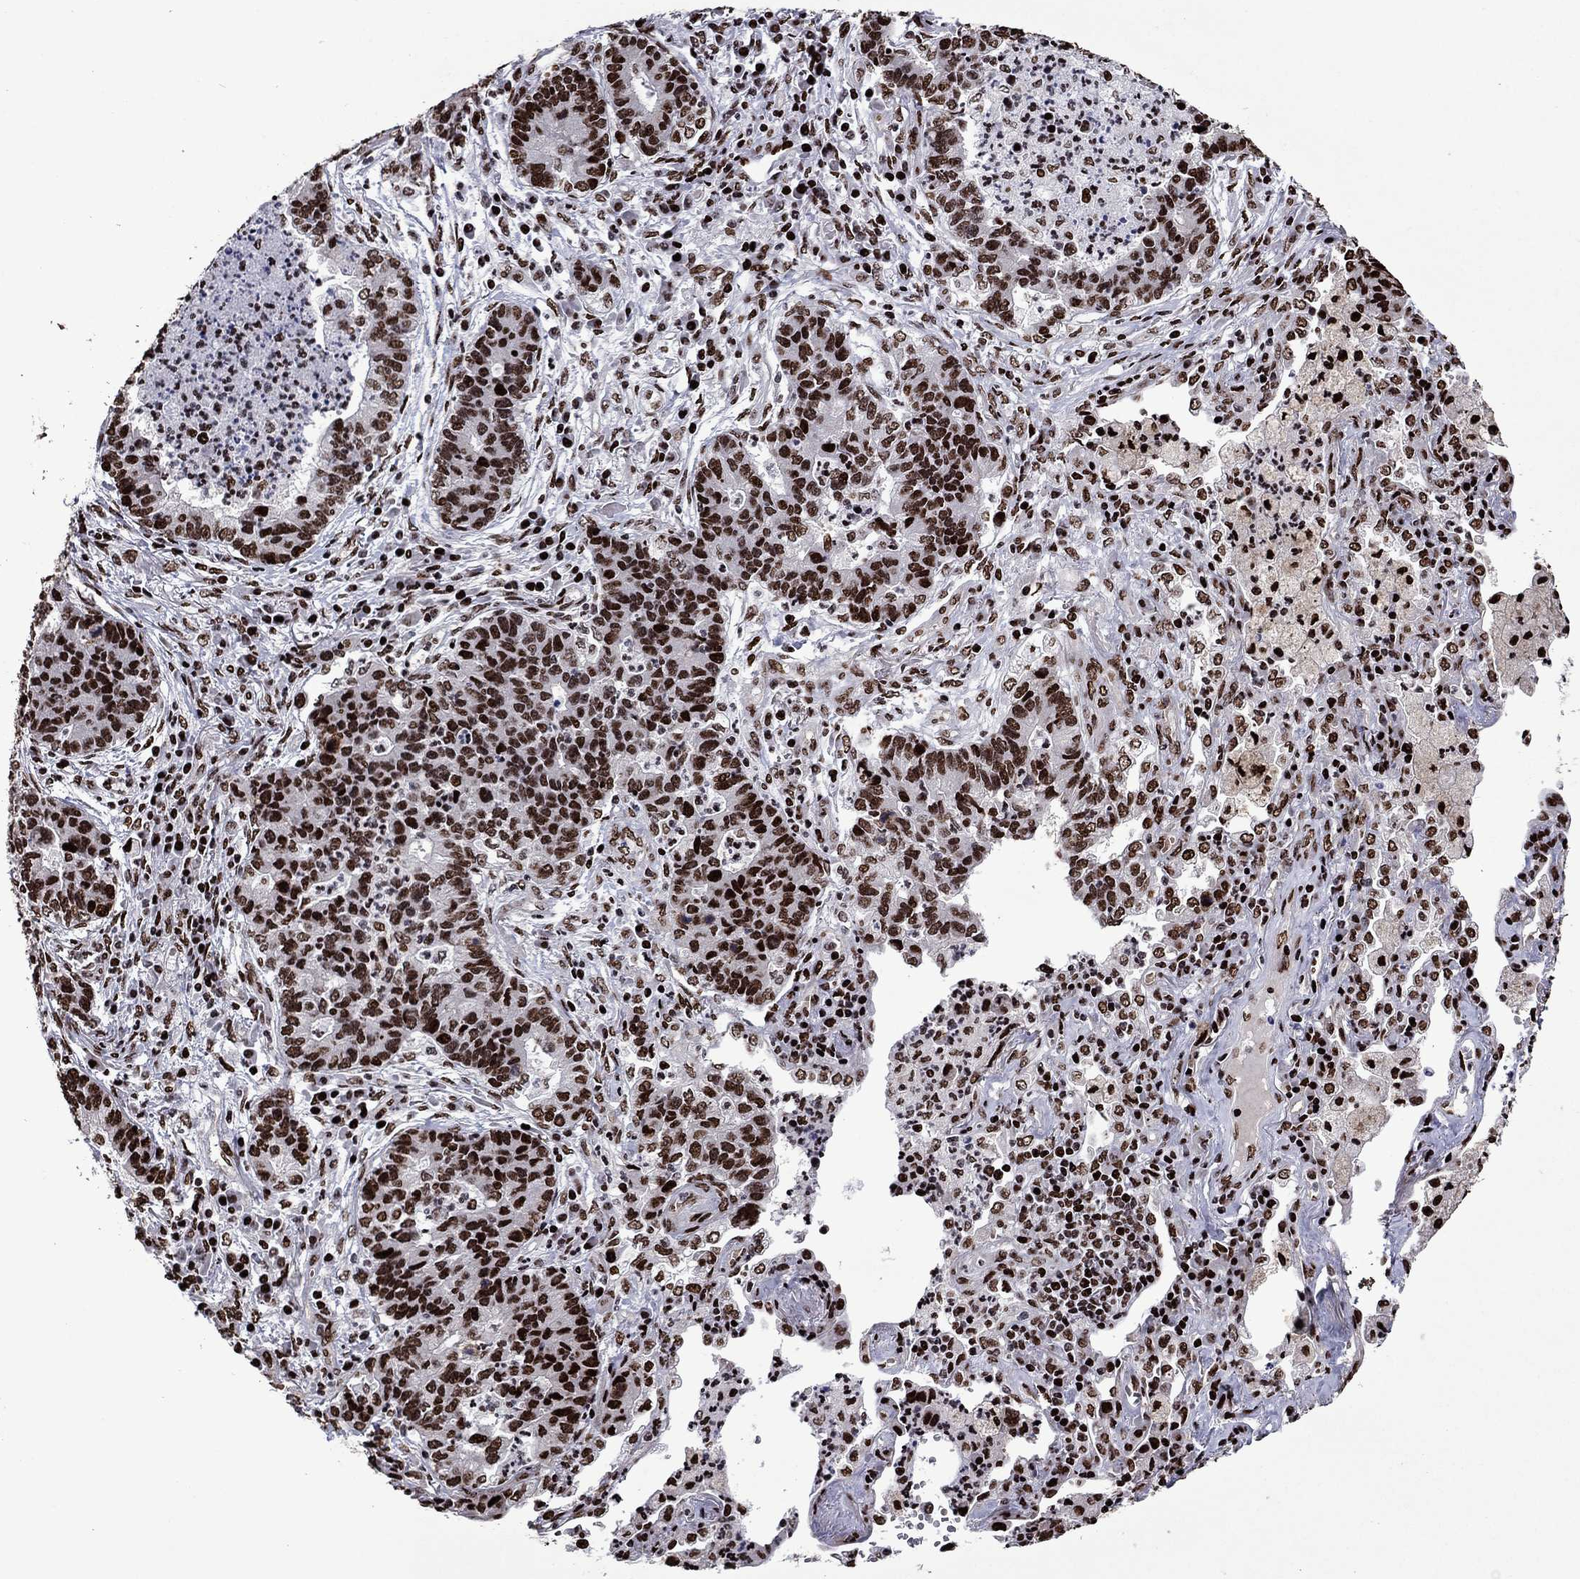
{"staining": {"intensity": "strong", "quantity": ">75%", "location": "nuclear"}, "tissue": "lung cancer", "cell_type": "Tumor cells", "image_type": "cancer", "snomed": [{"axis": "morphology", "description": "Adenocarcinoma, NOS"}, {"axis": "topography", "description": "Lung"}], "caption": "A brown stain shows strong nuclear staining of a protein in lung cancer tumor cells. (DAB = brown stain, brightfield microscopy at high magnification).", "gene": "LIMK1", "patient": {"sex": "female", "age": 57}}